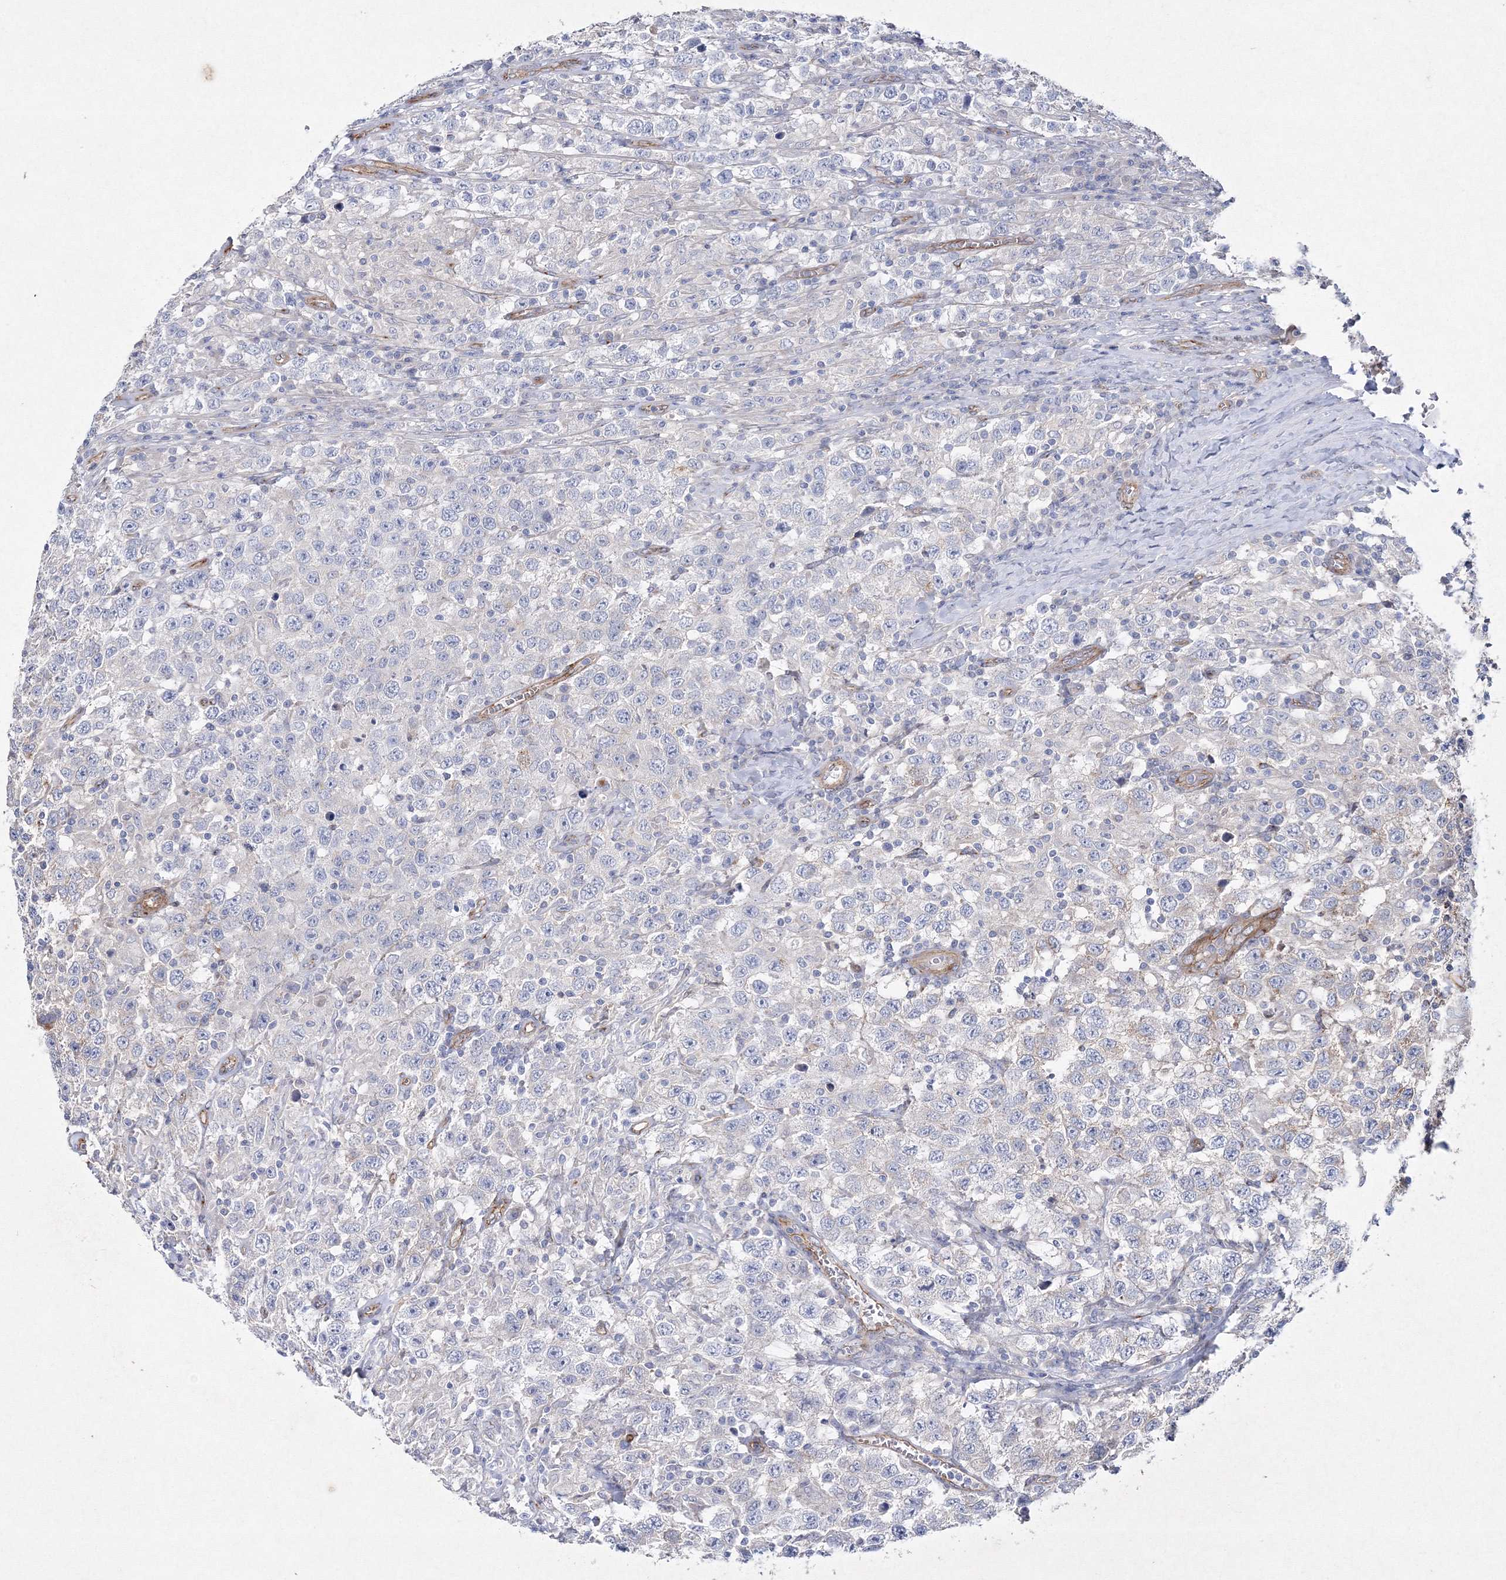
{"staining": {"intensity": "negative", "quantity": "none", "location": "none"}, "tissue": "testis cancer", "cell_type": "Tumor cells", "image_type": "cancer", "snomed": [{"axis": "morphology", "description": "Seminoma, NOS"}, {"axis": "topography", "description": "Testis"}], "caption": "This histopathology image is of testis seminoma stained with IHC to label a protein in brown with the nuclei are counter-stained blue. There is no expression in tumor cells.", "gene": "NAA40", "patient": {"sex": "male", "age": 41}}